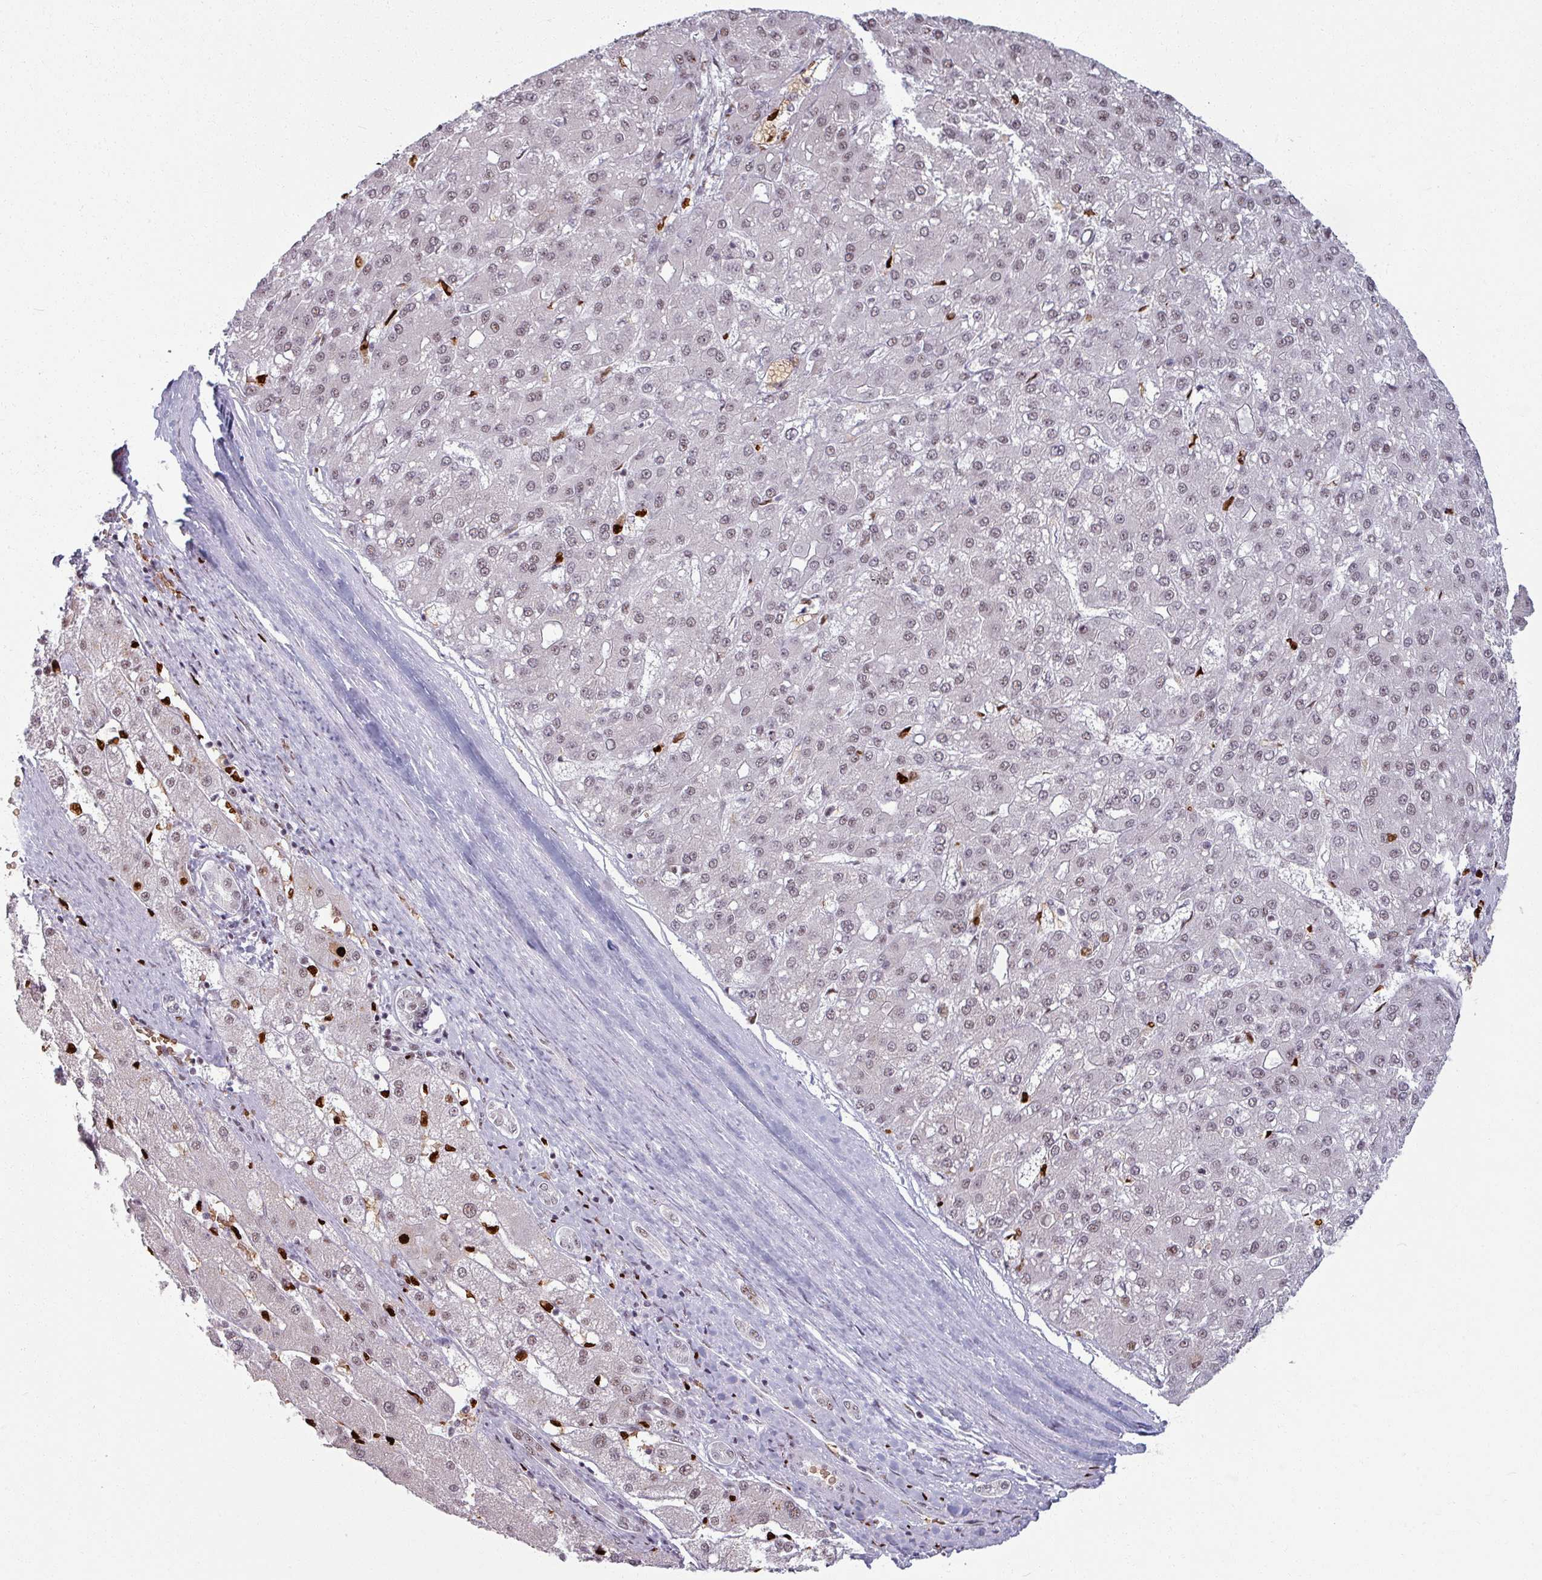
{"staining": {"intensity": "weak", "quantity": ">75%", "location": "nuclear"}, "tissue": "liver cancer", "cell_type": "Tumor cells", "image_type": "cancer", "snomed": [{"axis": "morphology", "description": "Carcinoma, Hepatocellular, NOS"}, {"axis": "topography", "description": "Liver"}], "caption": "Protein expression analysis of human hepatocellular carcinoma (liver) reveals weak nuclear expression in approximately >75% of tumor cells.", "gene": "NCOR1", "patient": {"sex": "male", "age": 67}}